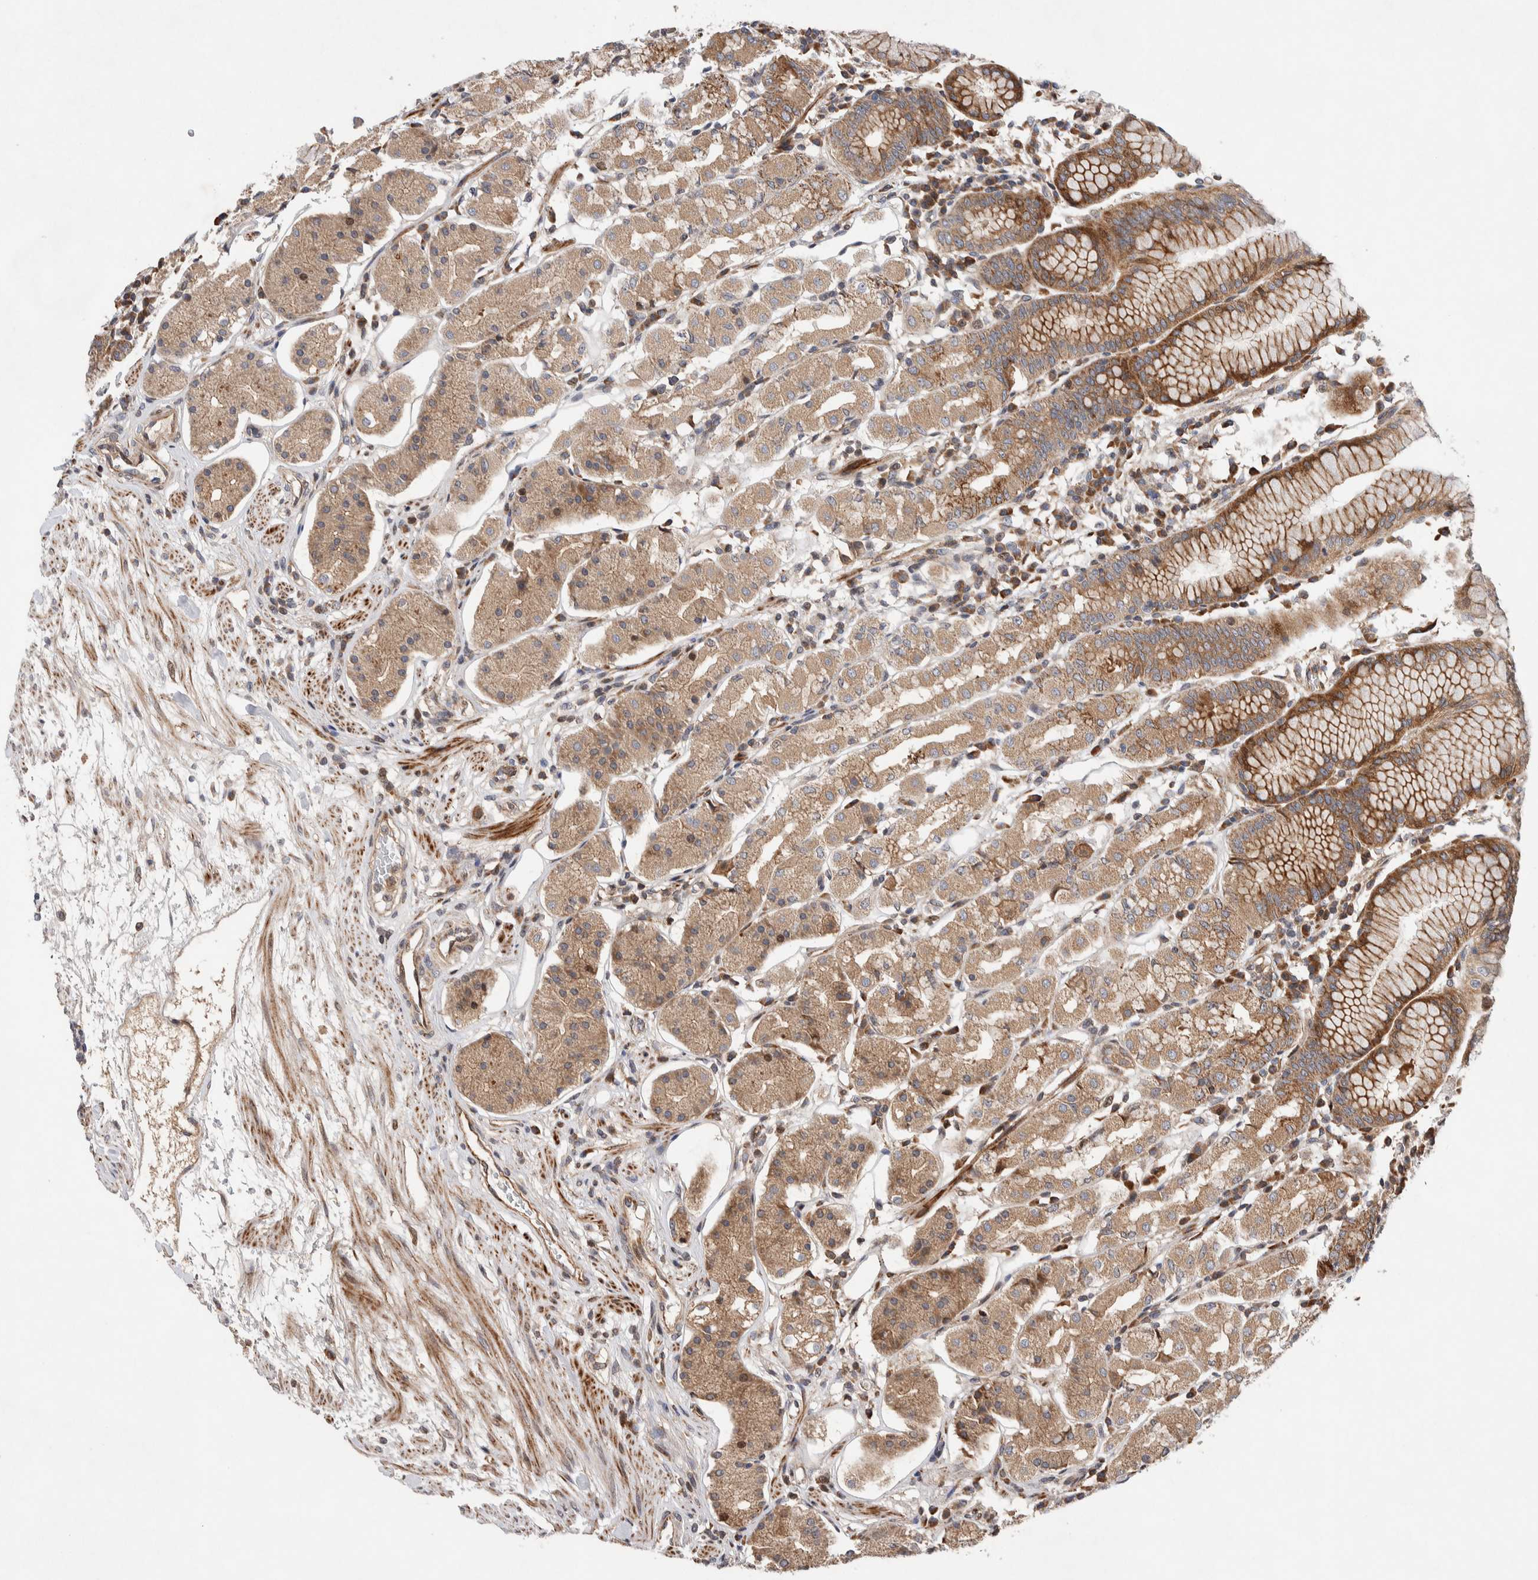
{"staining": {"intensity": "moderate", "quantity": ">75%", "location": "cytoplasmic/membranous"}, "tissue": "stomach", "cell_type": "Glandular cells", "image_type": "normal", "snomed": [{"axis": "morphology", "description": "Normal tissue, NOS"}, {"axis": "topography", "description": "Stomach"}, {"axis": "topography", "description": "Stomach, lower"}], "caption": "The micrograph demonstrates staining of unremarkable stomach, revealing moderate cytoplasmic/membranous protein expression (brown color) within glandular cells.", "gene": "LZTS1", "patient": {"sex": "female", "age": 56}}